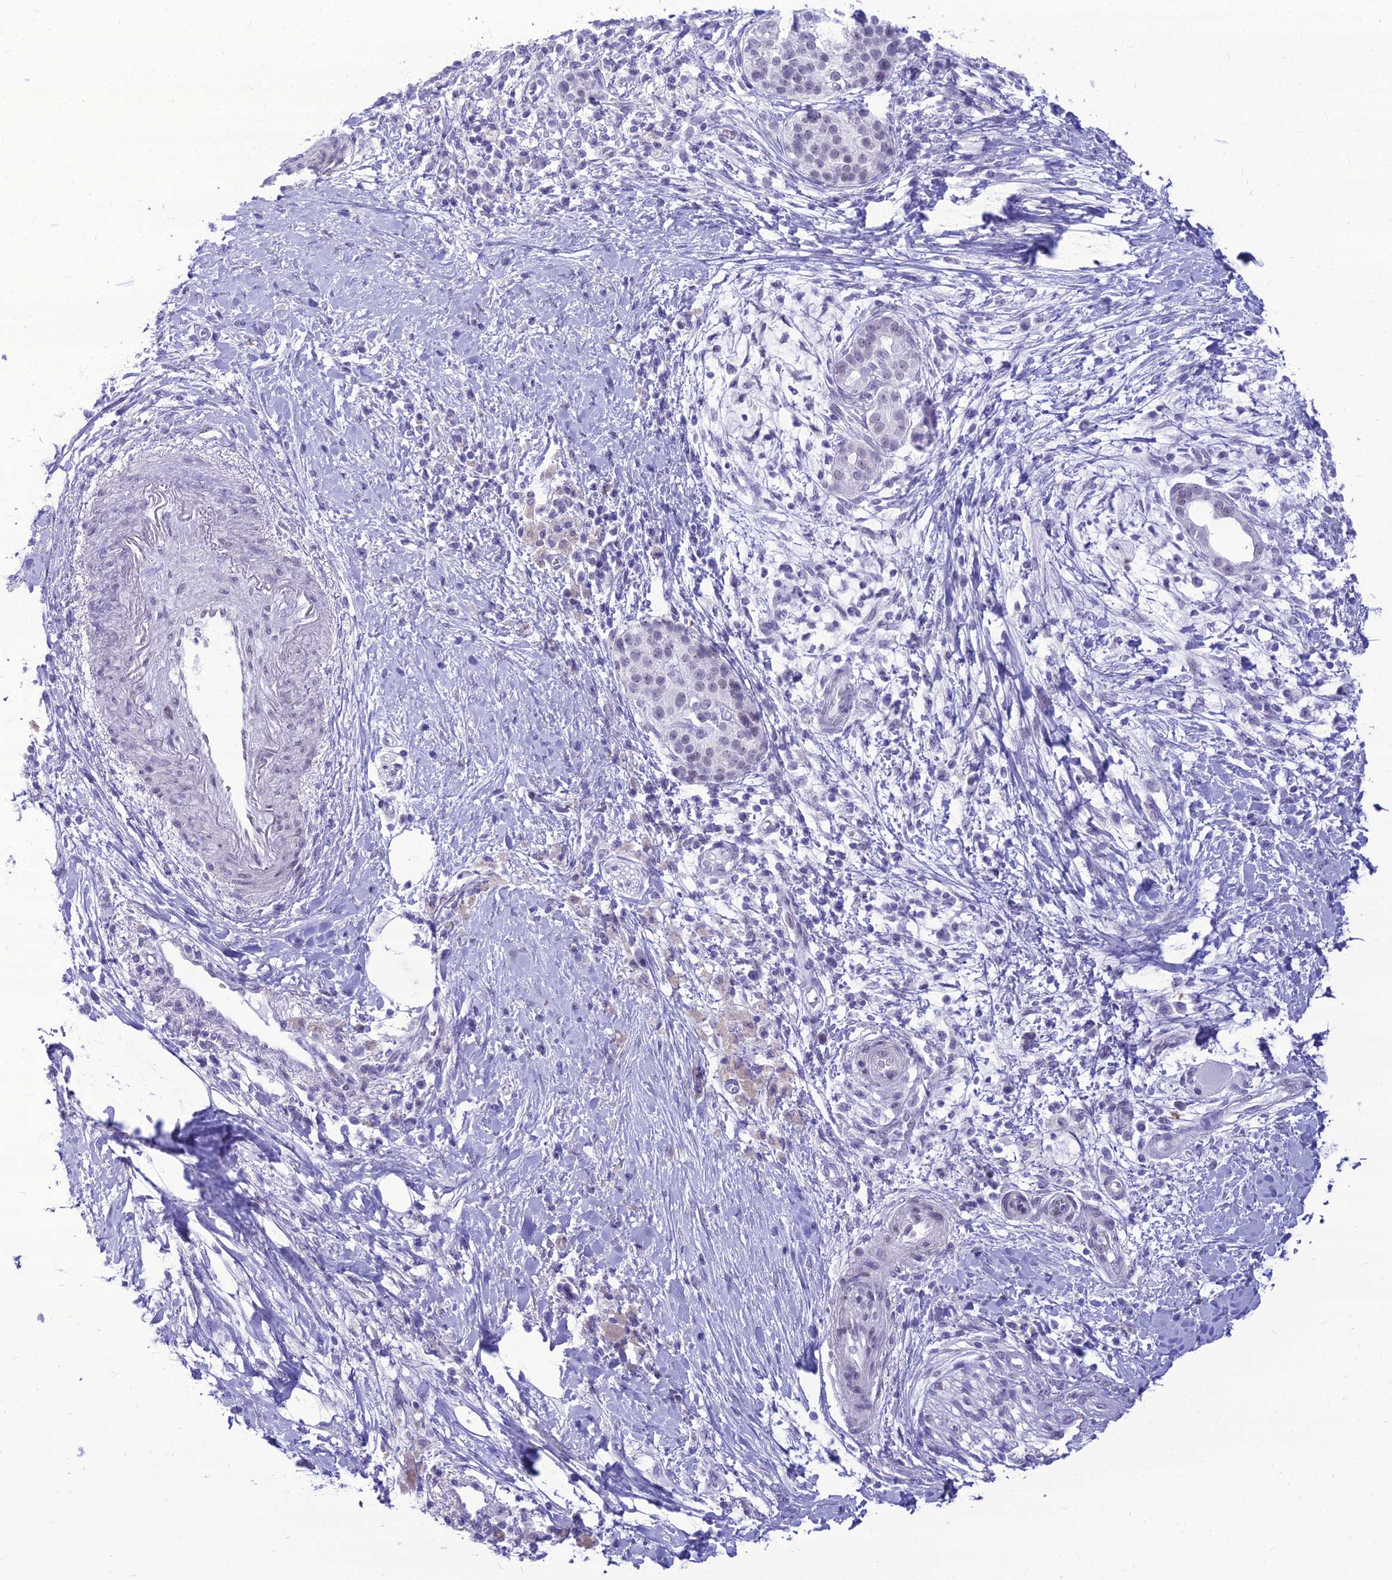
{"staining": {"intensity": "moderate", "quantity": "<25%", "location": "nuclear"}, "tissue": "pancreatic cancer", "cell_type": "Tumor cells", "image_type": "cancer", "snomed": [{"axis": "morphology", "description": "Adenocarcinoma, NOS"}, {"axis": "topography", "description": "Pancreas"}], "caption": "Tumor cells show low levels of moderate nuclear expression in about <25% of cells in pancreatic adenocarcinoma. Nuclei are stained in blue.", "gene": "DHX40", "patient": {"sex": "male", "age": 58}}